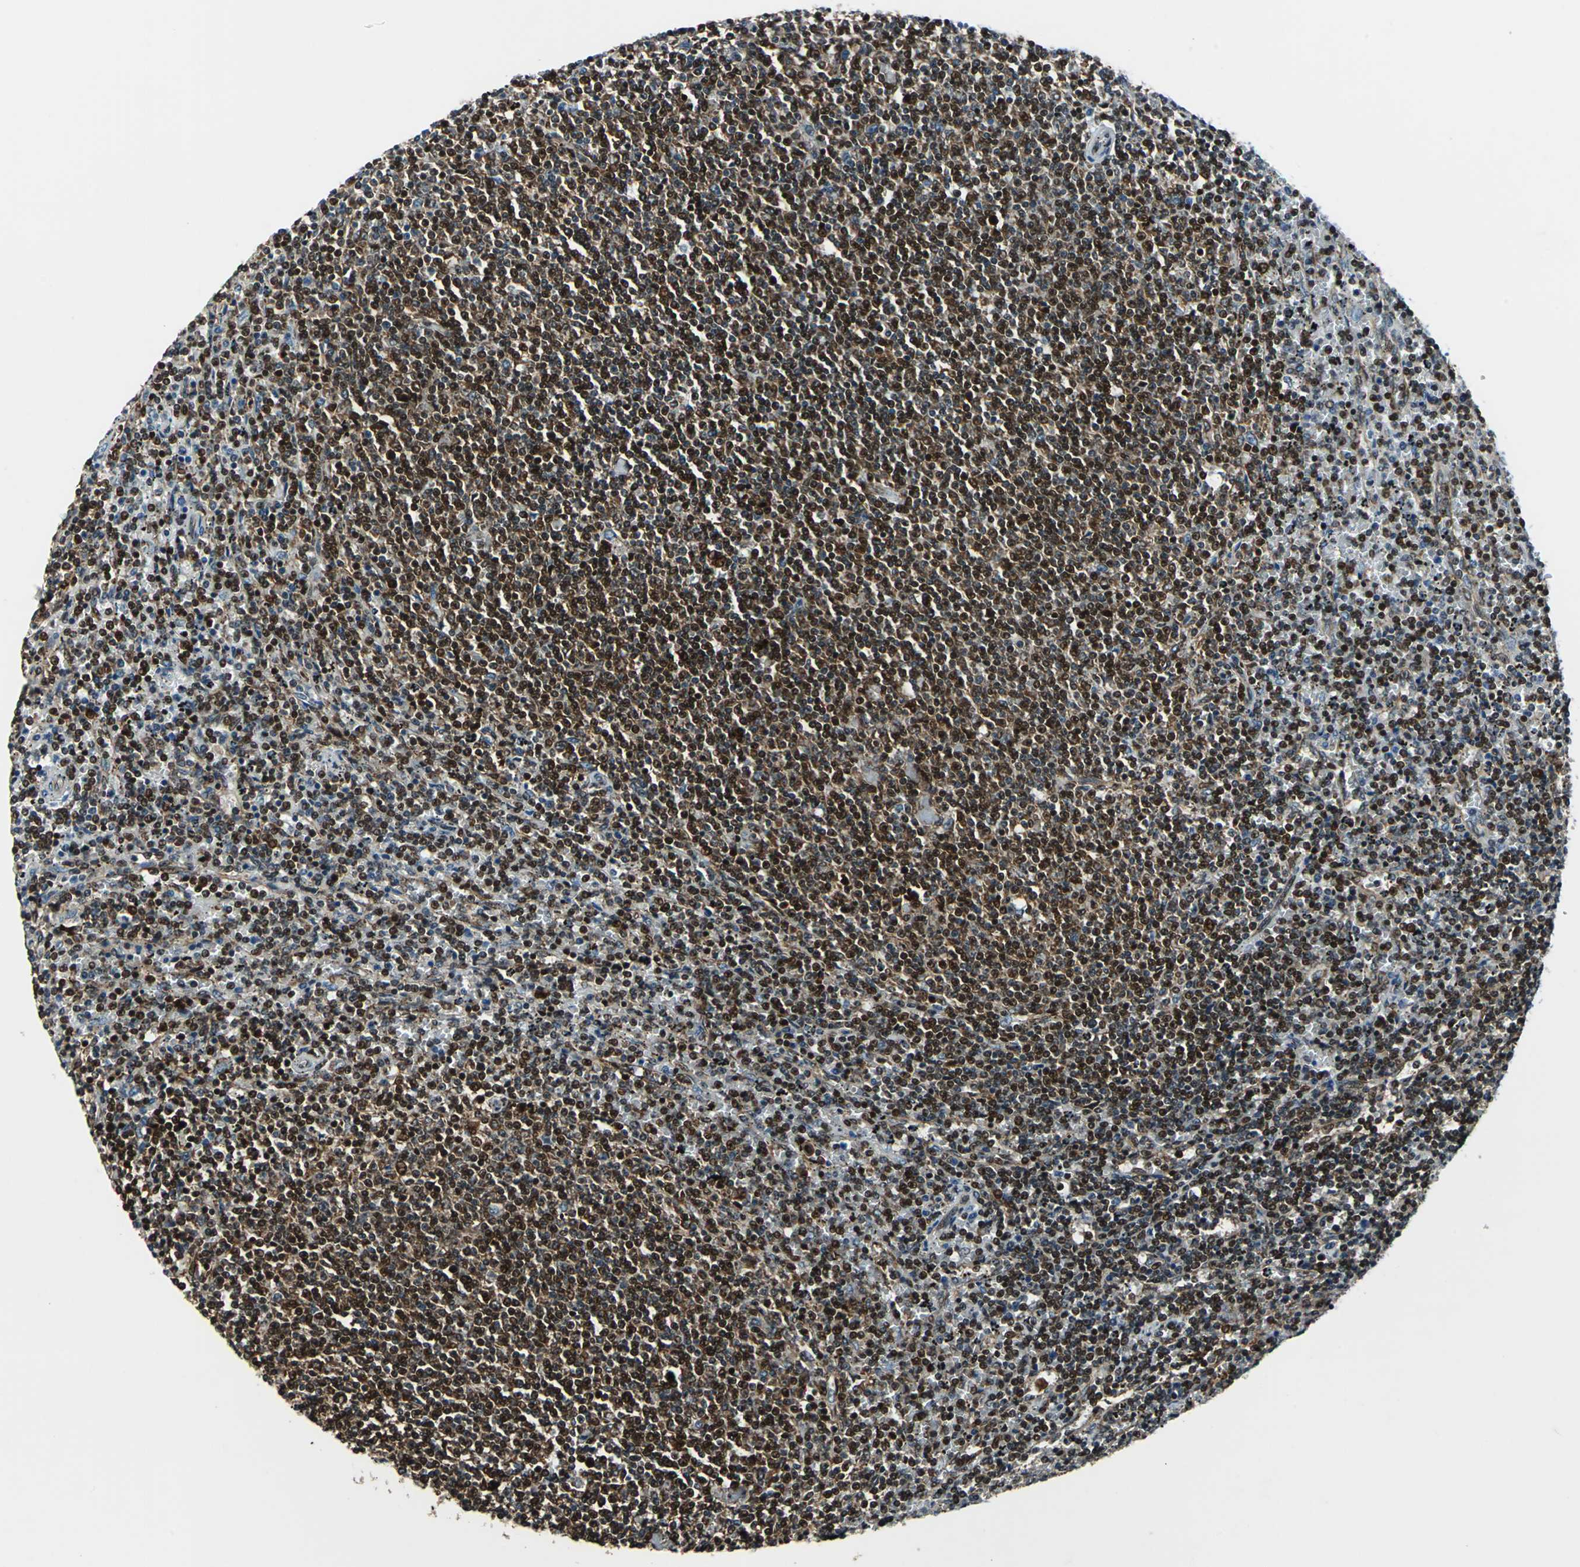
{"staining": {"intensity": "strong", "quantity": ">75%", "location": "nuclear"}, "tissue": "lymphoma", "cell_type": "Tumor cells", "image_type": "cancer", "snomed": [{"axis": "morphology", "description": "Malignant lymphoma, non-Hodgkin's type, Low grade"}, {"axis": "topography", "description": "Spleen"}], "caption": "Immunohistochemical staining of human lymphoma displays high levels of strong nuclear staining in approximately >75% of tumor cells.", "gene": "AATF", "patient": {"sex": "female", "age": 50}}